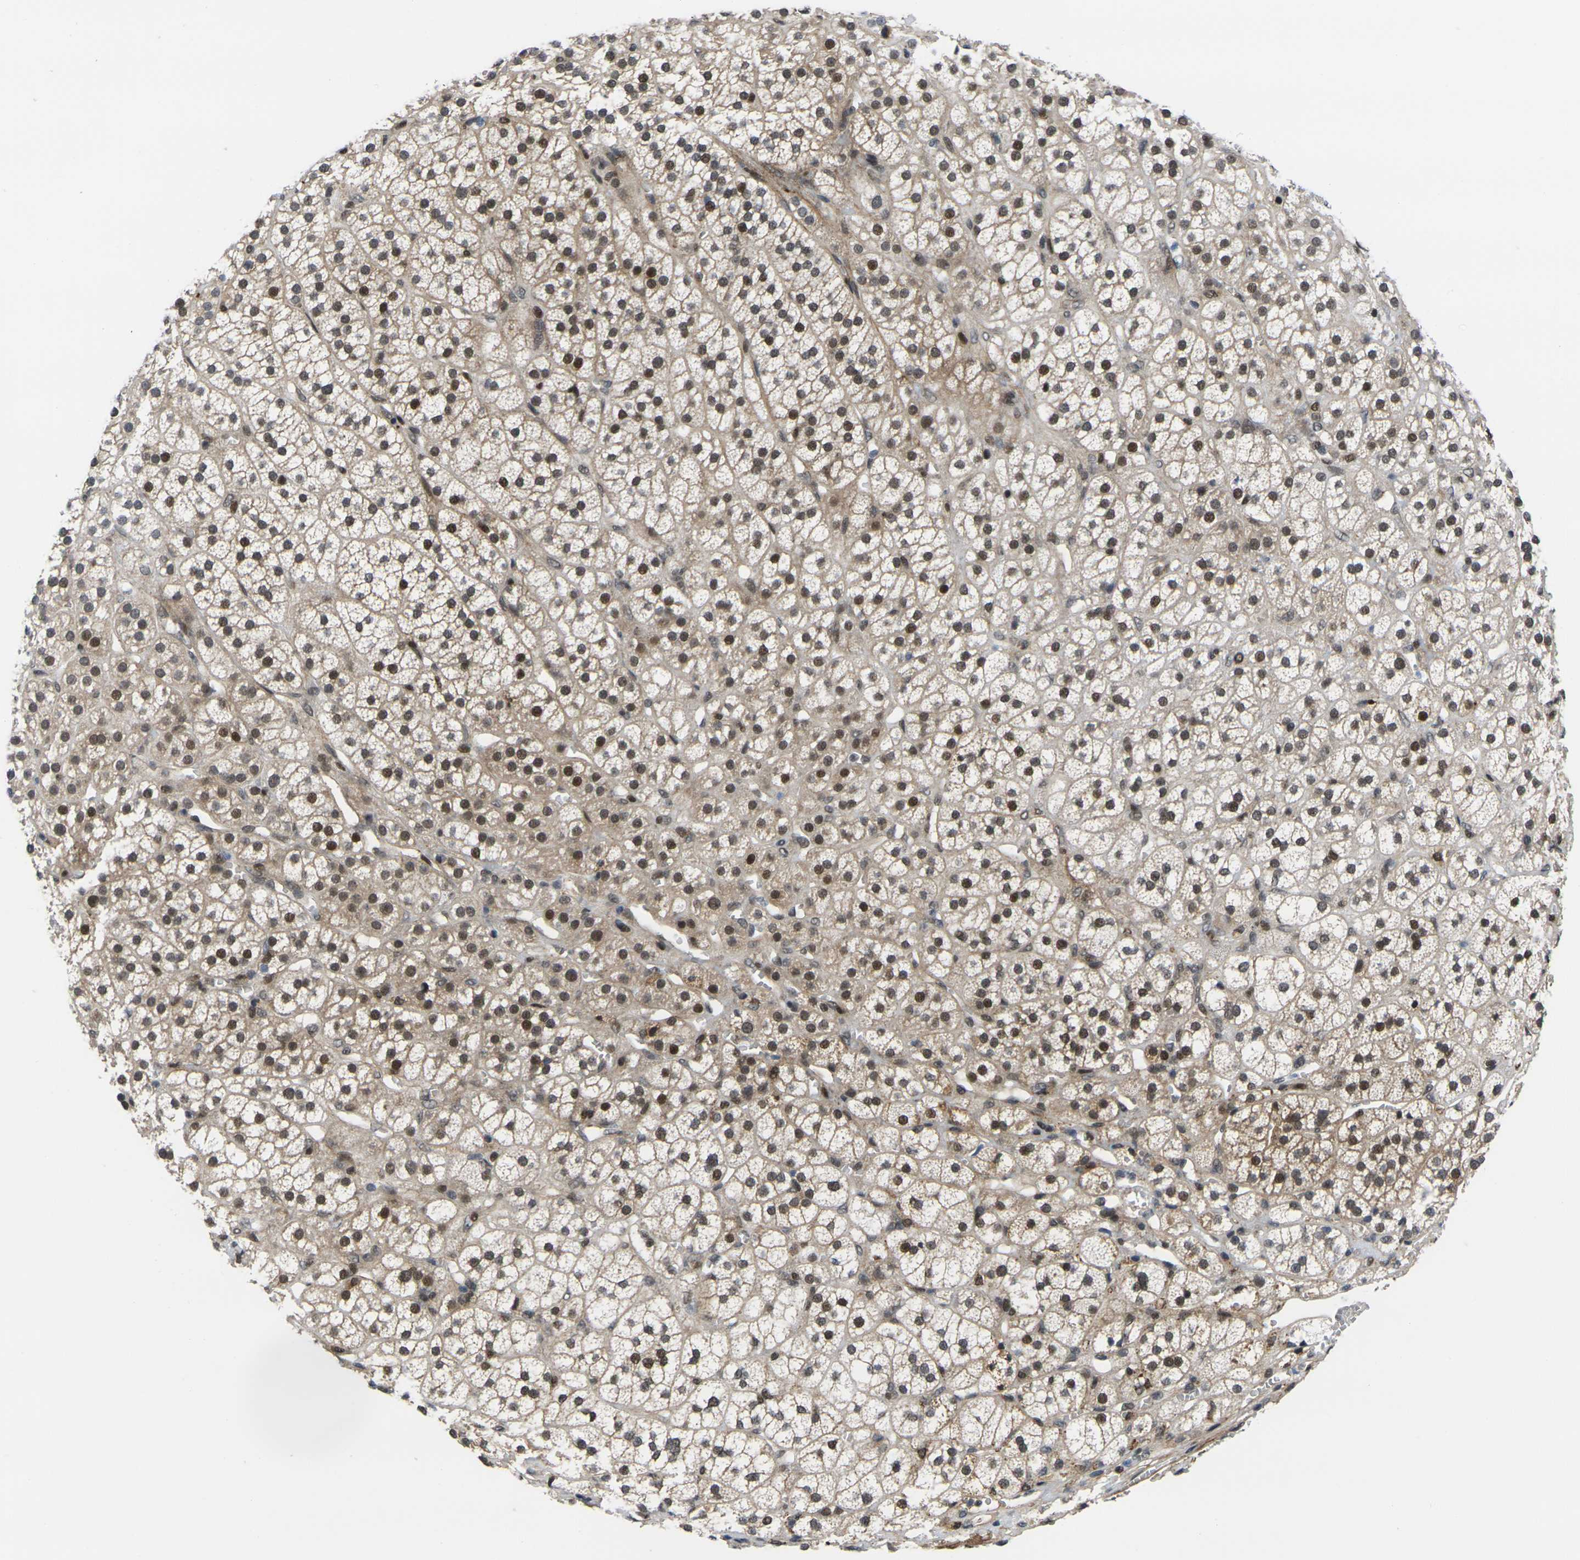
{"staining": {"intensity": "moderate", "quantity": ">75%", "location": "cytoplasmic/membranous,nuclear"}, "tissue": "adrenal gland", "cell_type": "Glandular cells", "image_type": "normal", "snomed": [{"axis": "morphology", "description": "Normal tissue, NOS"}, {"axis": "topography", "description": "Adrenal gland"}], "caption": "Immunohistochemistry (DAB (3,3'-diaminobenzidine)) staining of normal adrenal gland shows moderate cytoplasmic/membranous,nuclear protein expression in approximately >75% of glandular cells. The staining was performed using DAB (3,3'-diaminobenzidine) to visualize the protein expression in brown, while the nuclei were stained in blue with hematoxylin (Magnification: 20x).", "gene": "RBM7", "patient": {"sex": "male", "age": 56}}